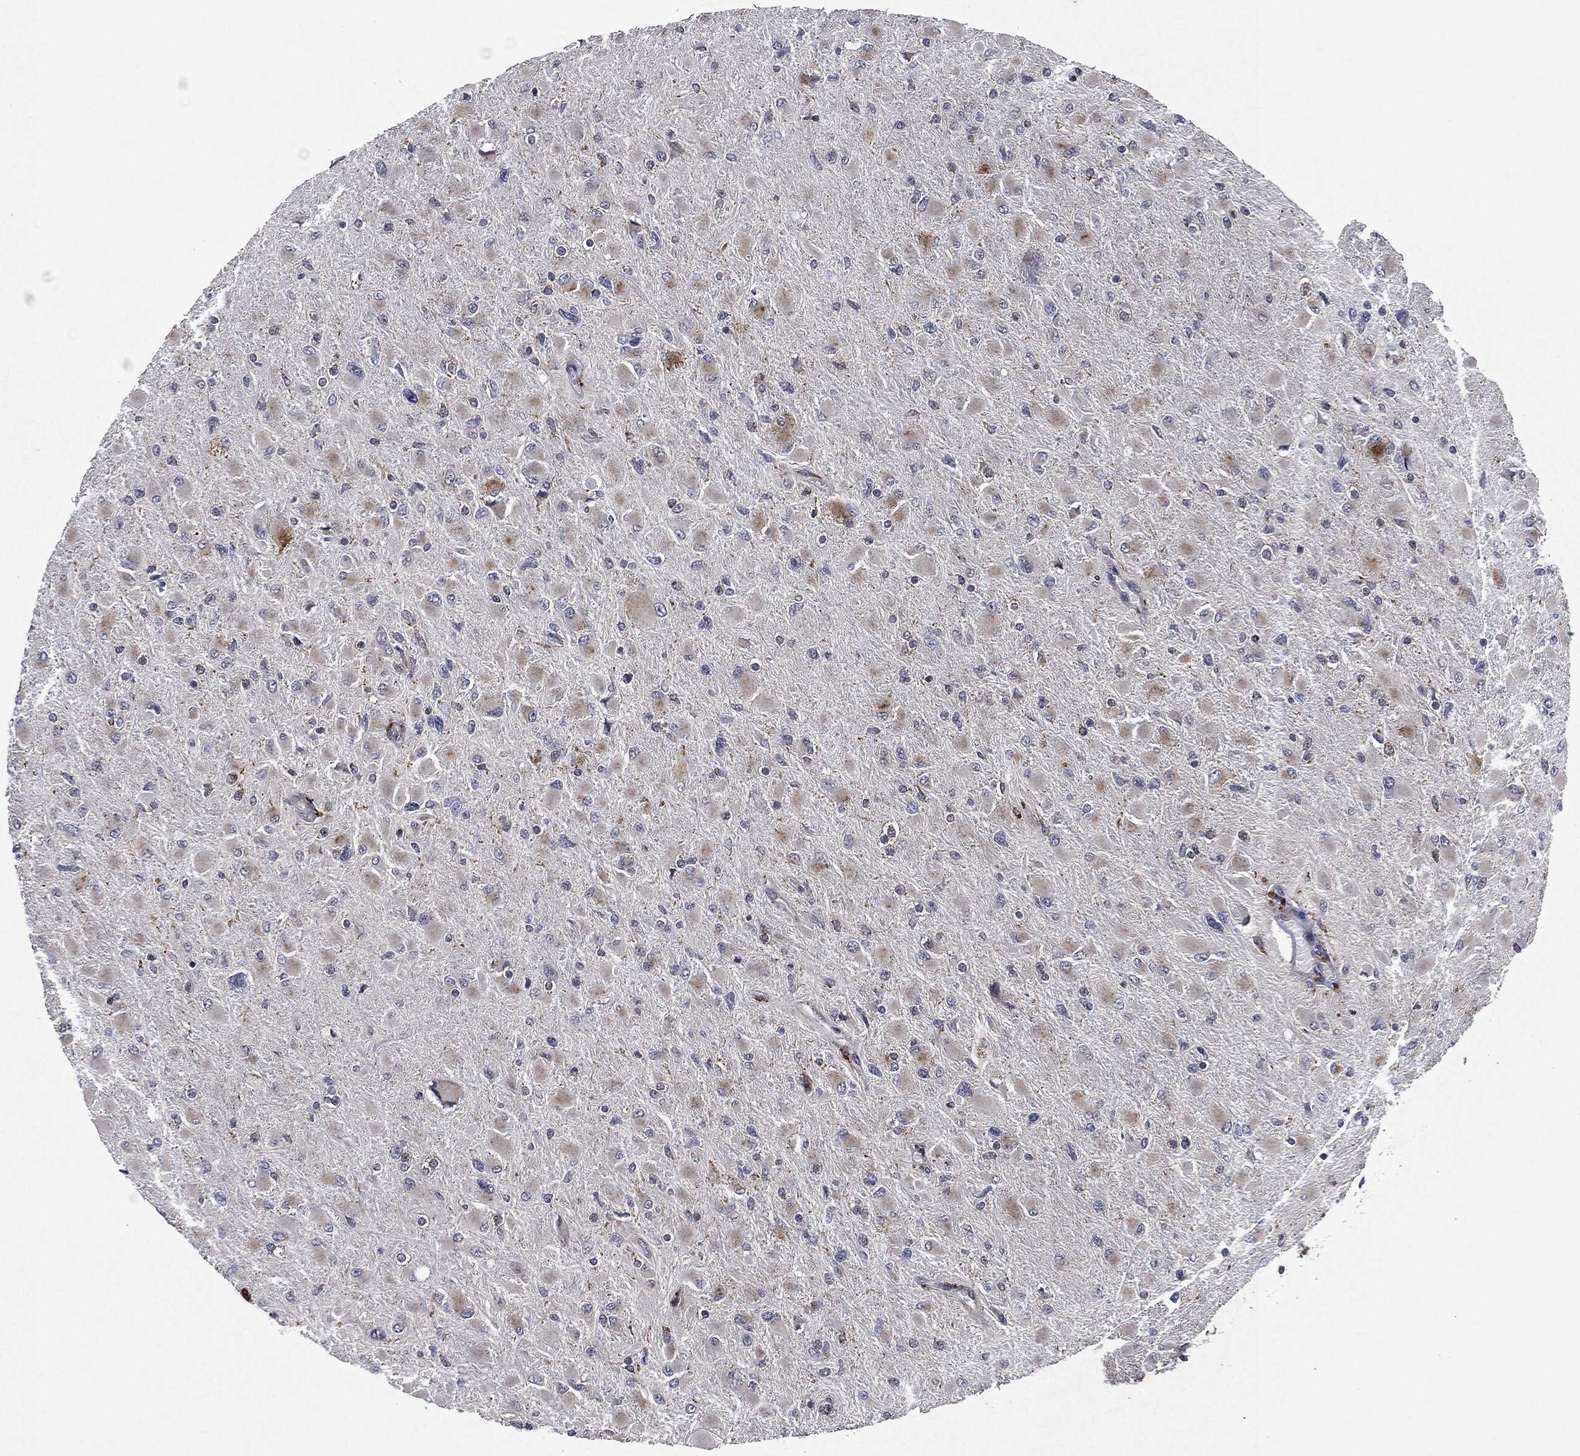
{"staining": {"intensity": "weak", "quantity": "<25%", "location": "cytoplasmic/membranous"}, "tissue": "glioma", "cell_type": "Tumor cells", "image_type": "cancer", "snomed": [{"axis": "morphology", "description": "Glioma, malignant, High grade"}, {"axis": "topography", "description": "Cerebral cortex"}], "caption": "DAB (3,3'-diaminobenzidine) immunohistochemical staining of human malignant high-grade glioma demonstrates no significant staining in tumor cells. (Brightfield microscopy of DAB (3,3'-diaminobenzidine) immunohistochemistry (IHC) at high magnification).", "gene": "SLC31A2", "patient": {"sex": "female", "age": 36}}